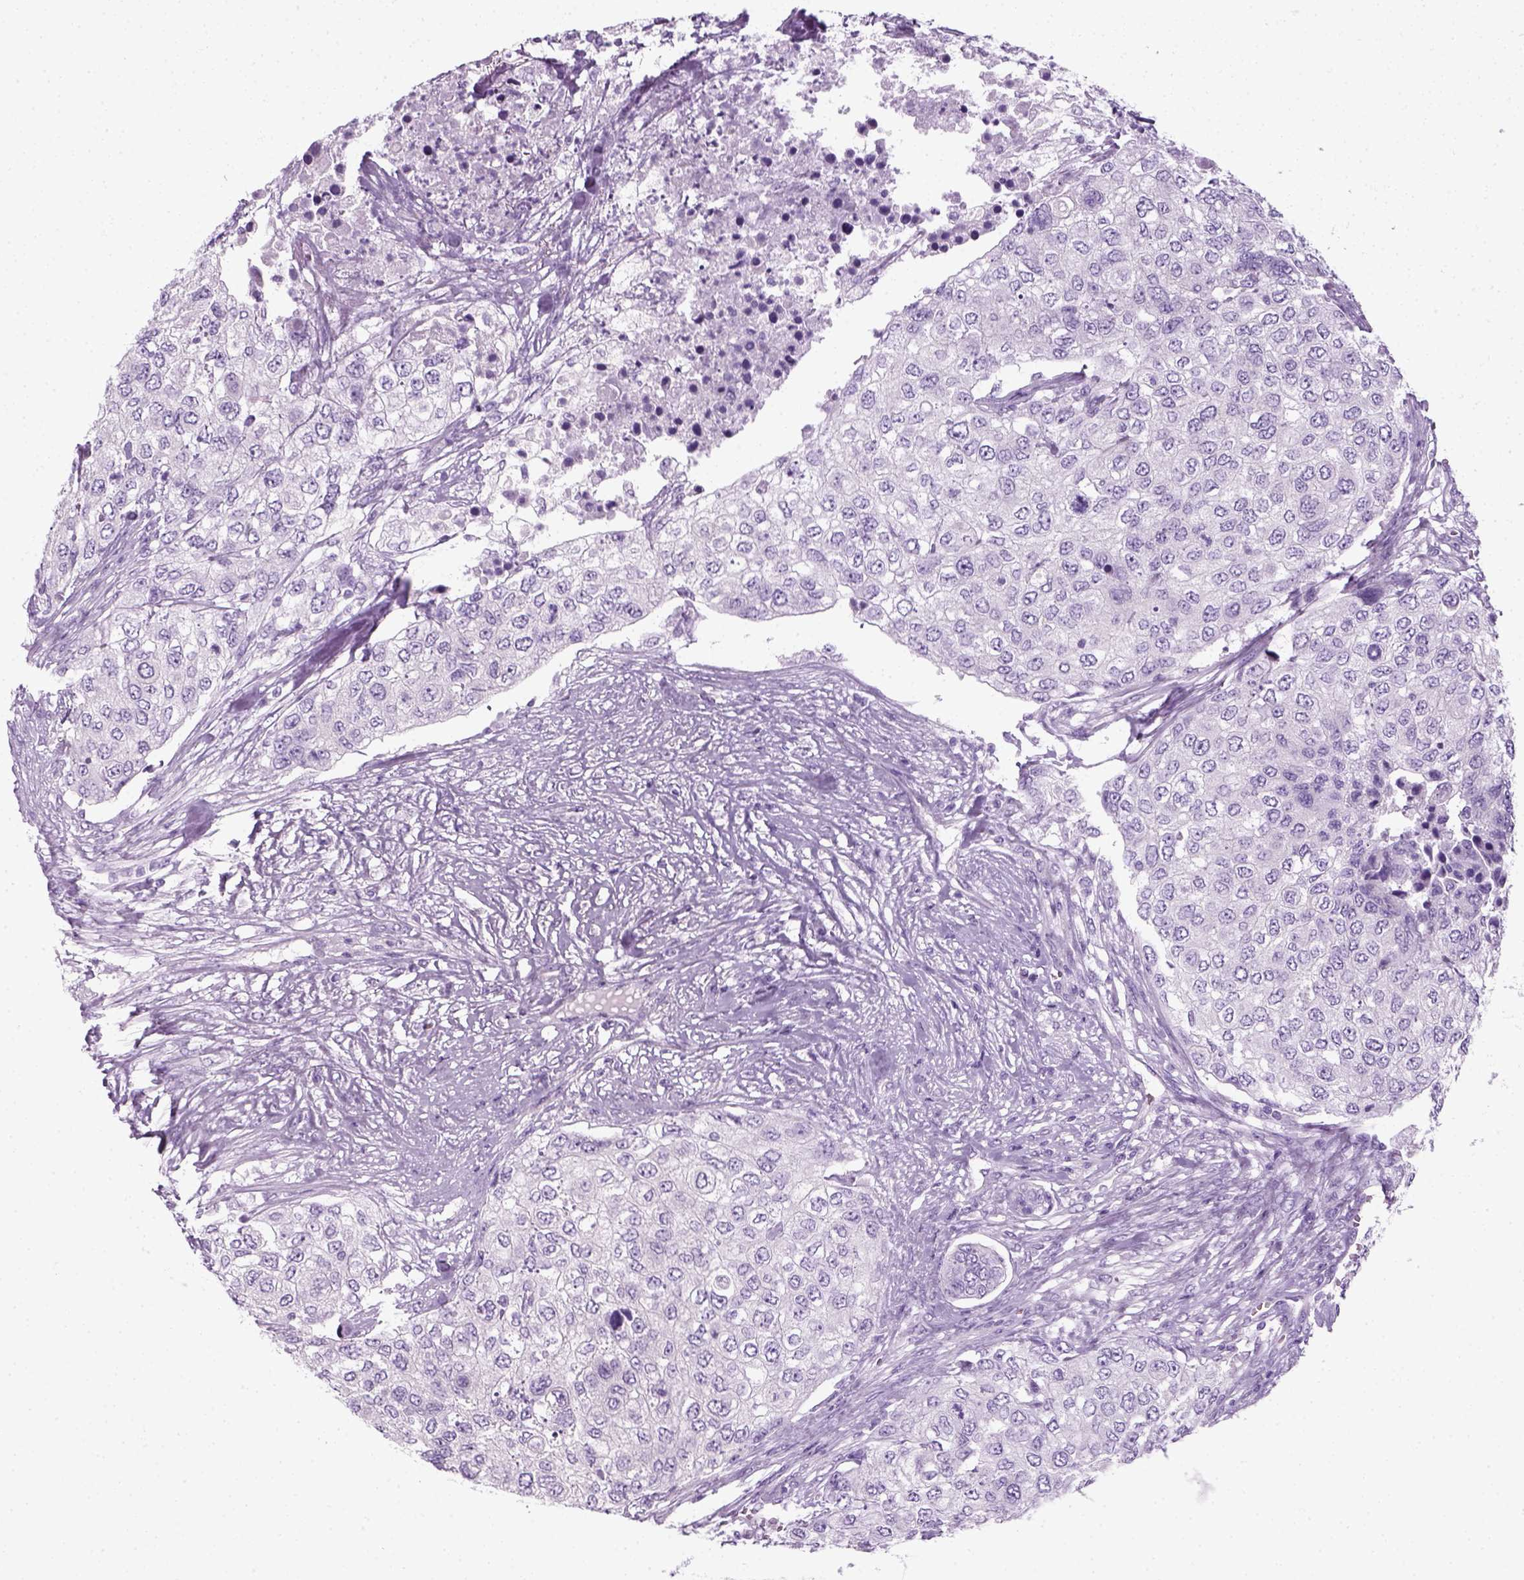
{"staining": {"intensity": "negative", "quantity": "none", "location": "none"}, "tissue": "urothelial cancer", "cell_type": "Tumor cells", "image_type": "cancer", "snomed": [{"axis": "morphology", "description": "Urothelial carcinoma, High grade"}, {"axis": "topography", "description": "Urinary bladder"}], "caption": "The immunohistochemistry (IHC) histopathology image has no significant staining in tumor cells of high-grade urothelial carcinoma tissue.", "gene": "SLC12A5", "patient": {"sex": "female", "age": 78}}